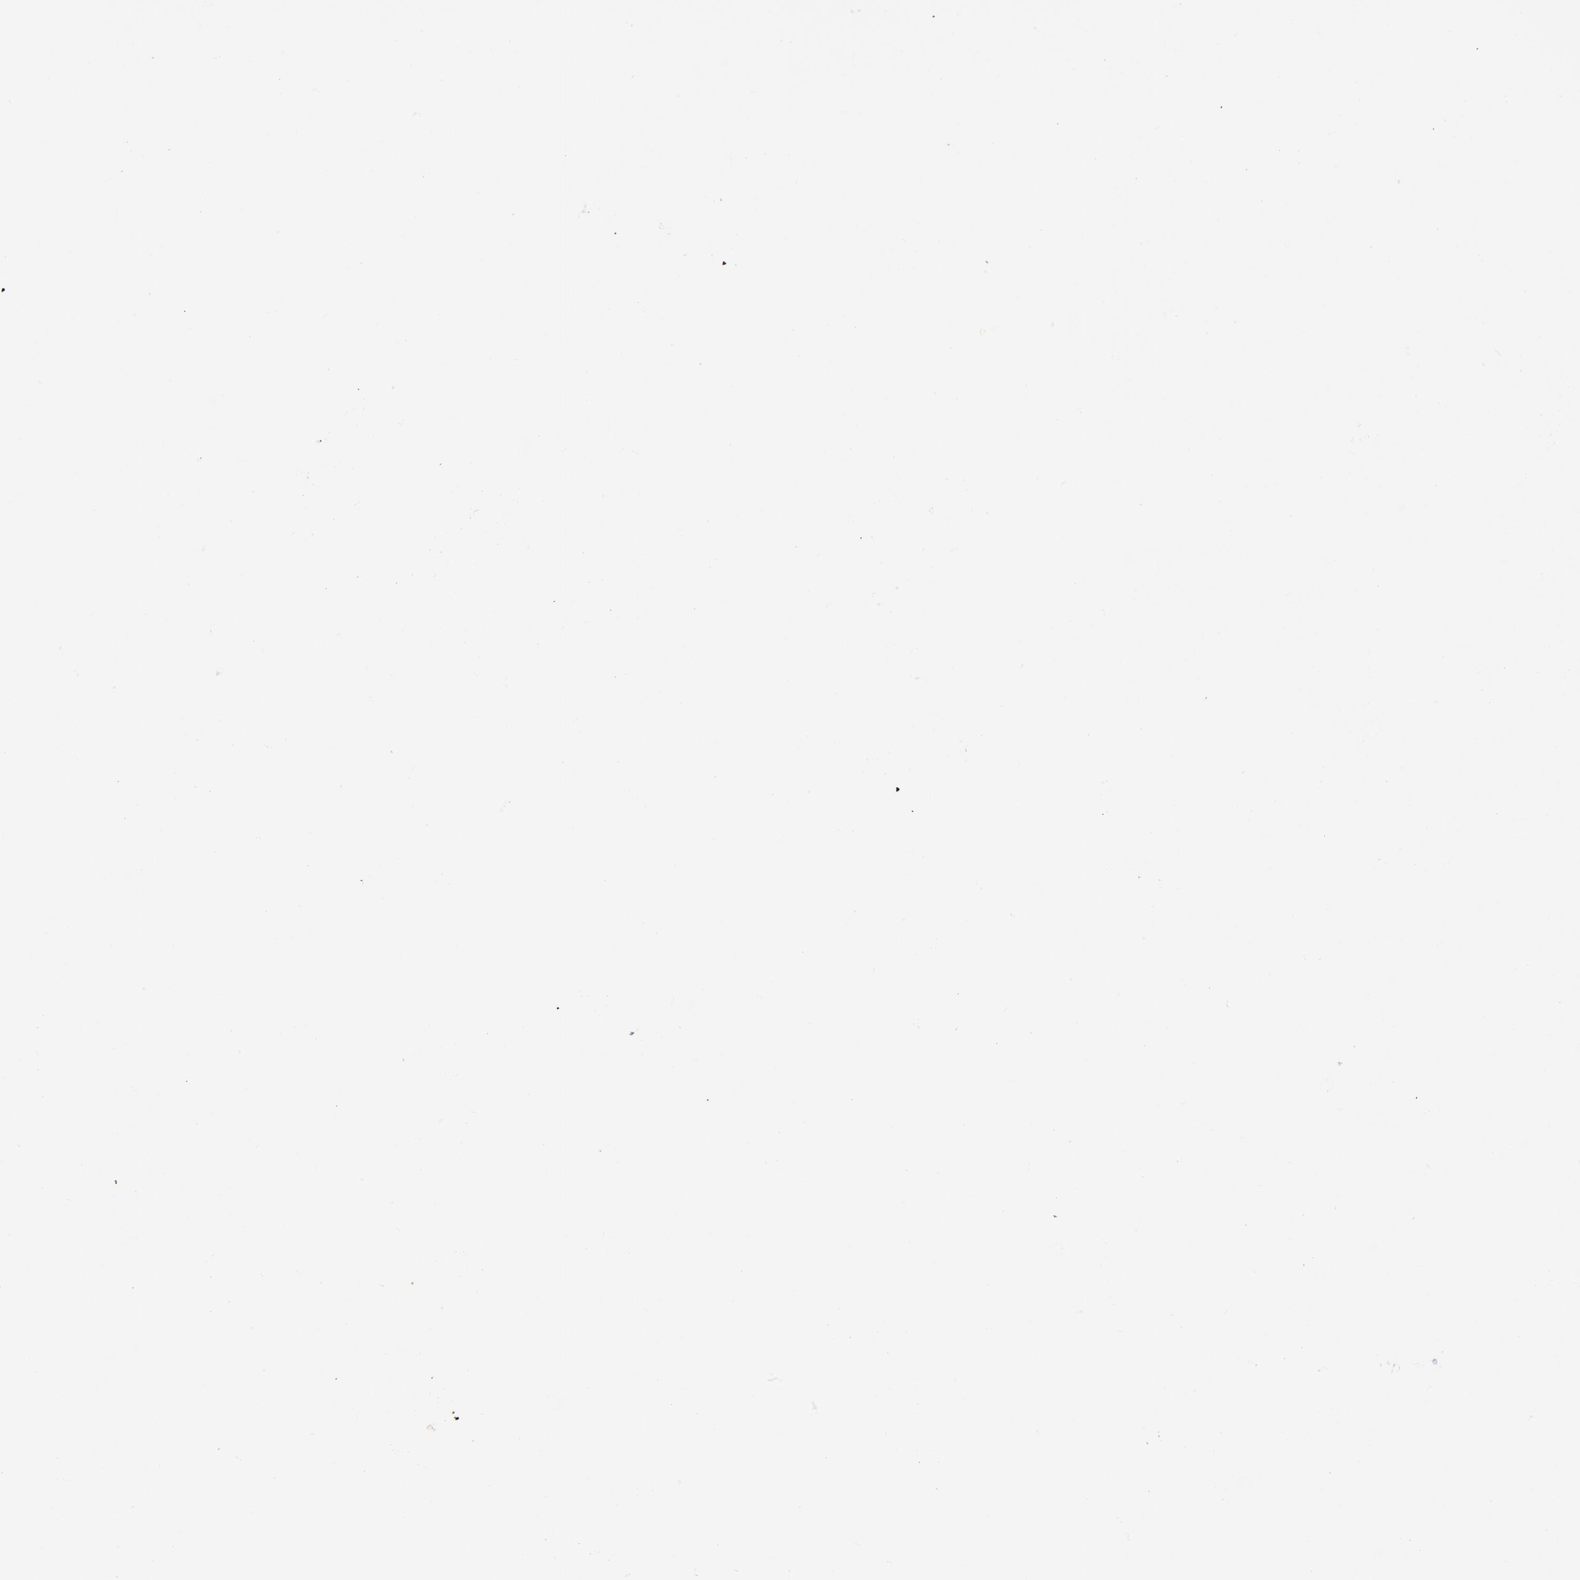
{"staining": {"intensity": "weak", "quantity": "<25%", "location": "cytoplasmic/membranous"}, "tissue": "cervix", "cell_type": "Glandular cells", "image_type": "normal", "snomed": [{"axis": "morphology", "description": "Normal tissue, NOS"}, {"axis": "topography", "description": "Cervix"}], "caption": "This is an IHC micrograph of normal human cervix. There is no positivity in glandular cells.", "gene": "LAMC1", "patient": {"sex": "female", "age": 55}}